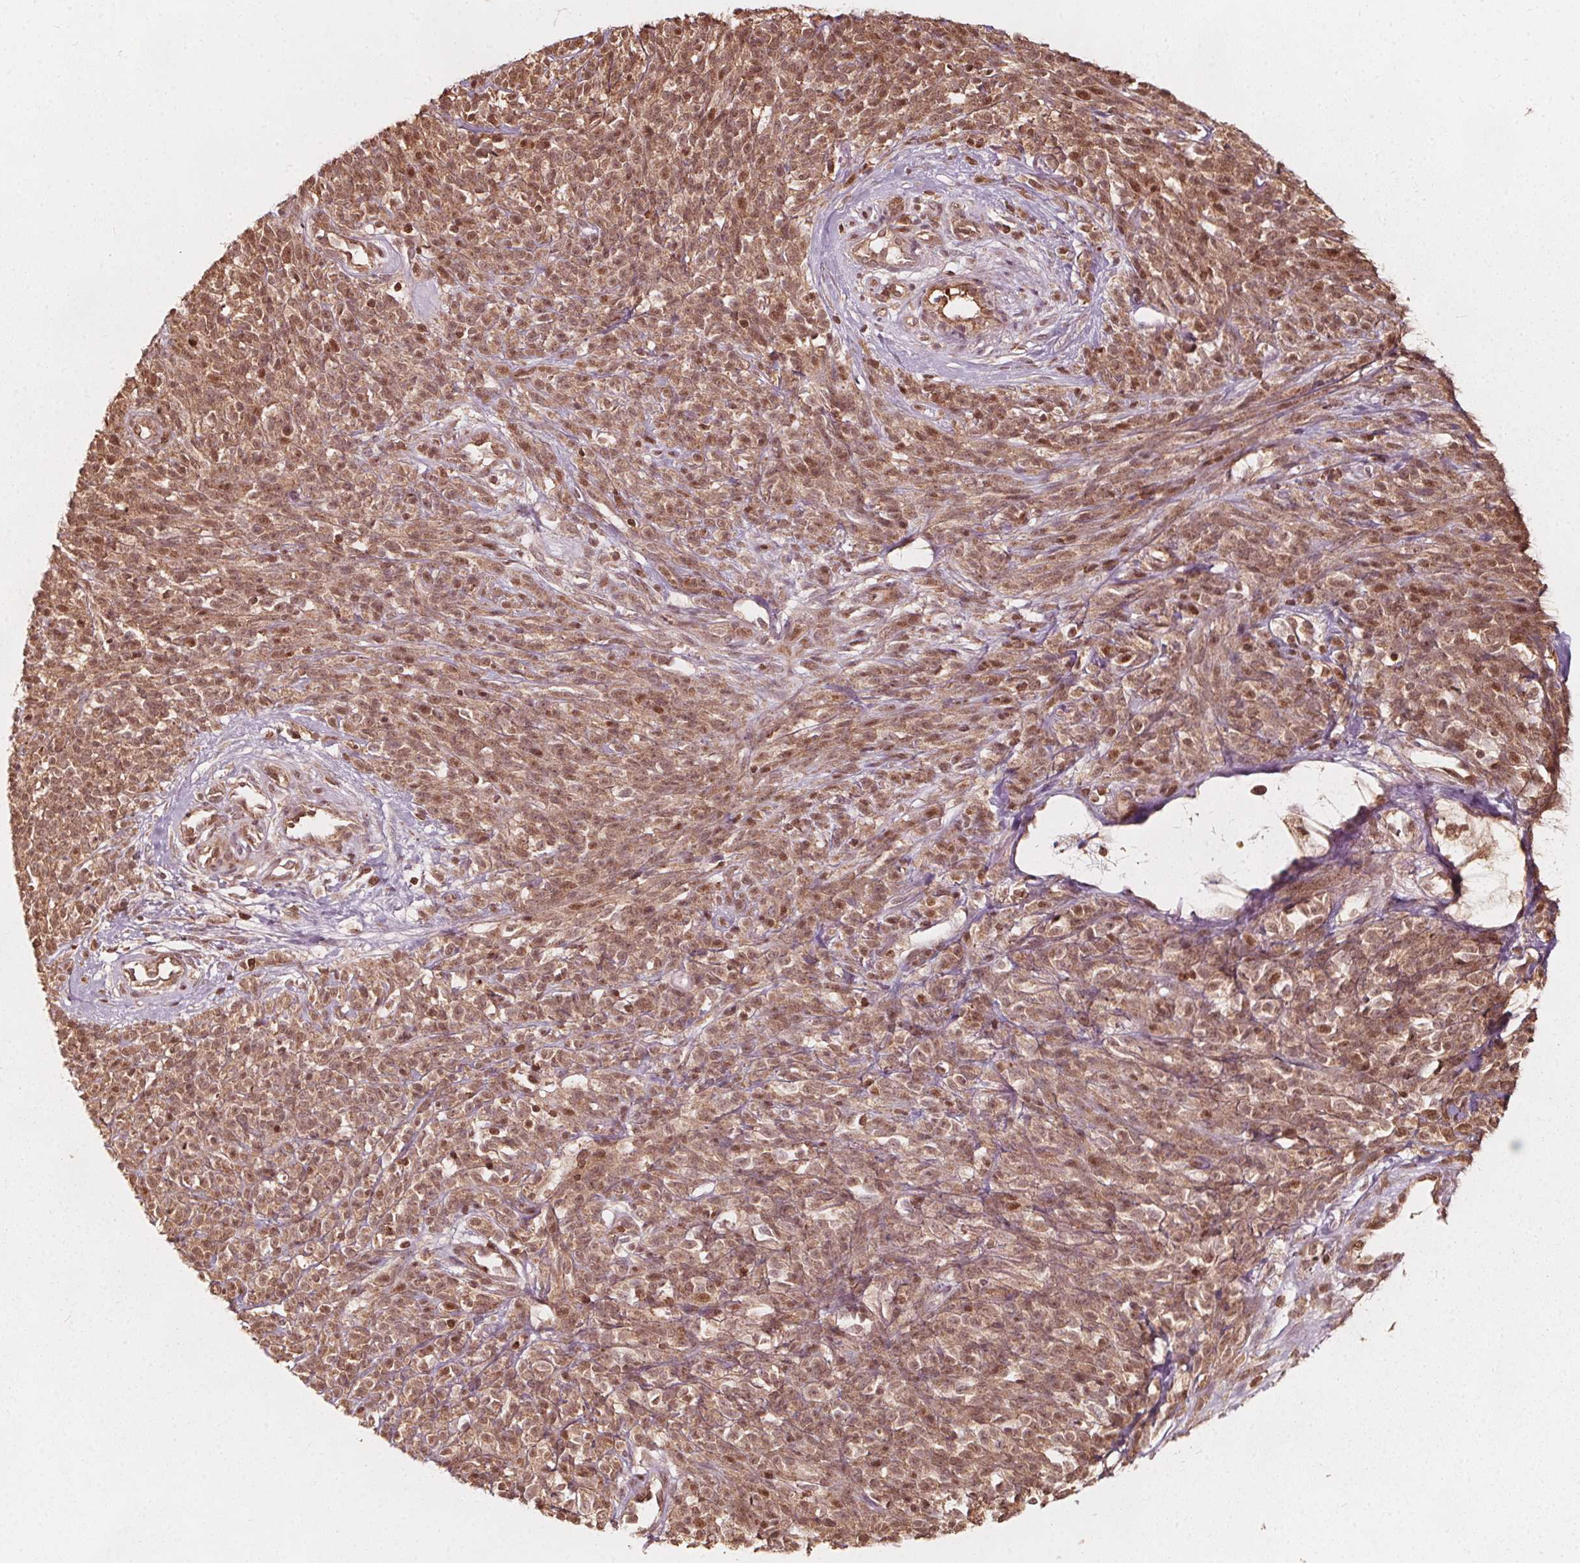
{"staining": {"intensity": "moderate", "quantity": ">75%", "location": "cytoplasmic/membranous,nuclear"}, "tissue": "melanoma", "cell_type": "Tumor cells", "image_type": "cancer", "snomed": [{"axis": "morphology", "description": "Malignant melanoma, NOS"}, {"axis": "topography", "description": "Skin"}, {"axis": "topography", "description": "Skin of trunk"}], "caption": "Approximately >75% of tumor cells in malignant melanoma exhibit moderate cytoplasmic/membranous and nuclear protein staining as visualized by brown immunohistochemical staining.", "gene": "AIP", "patient": {"sex": "male", "age": 74}}